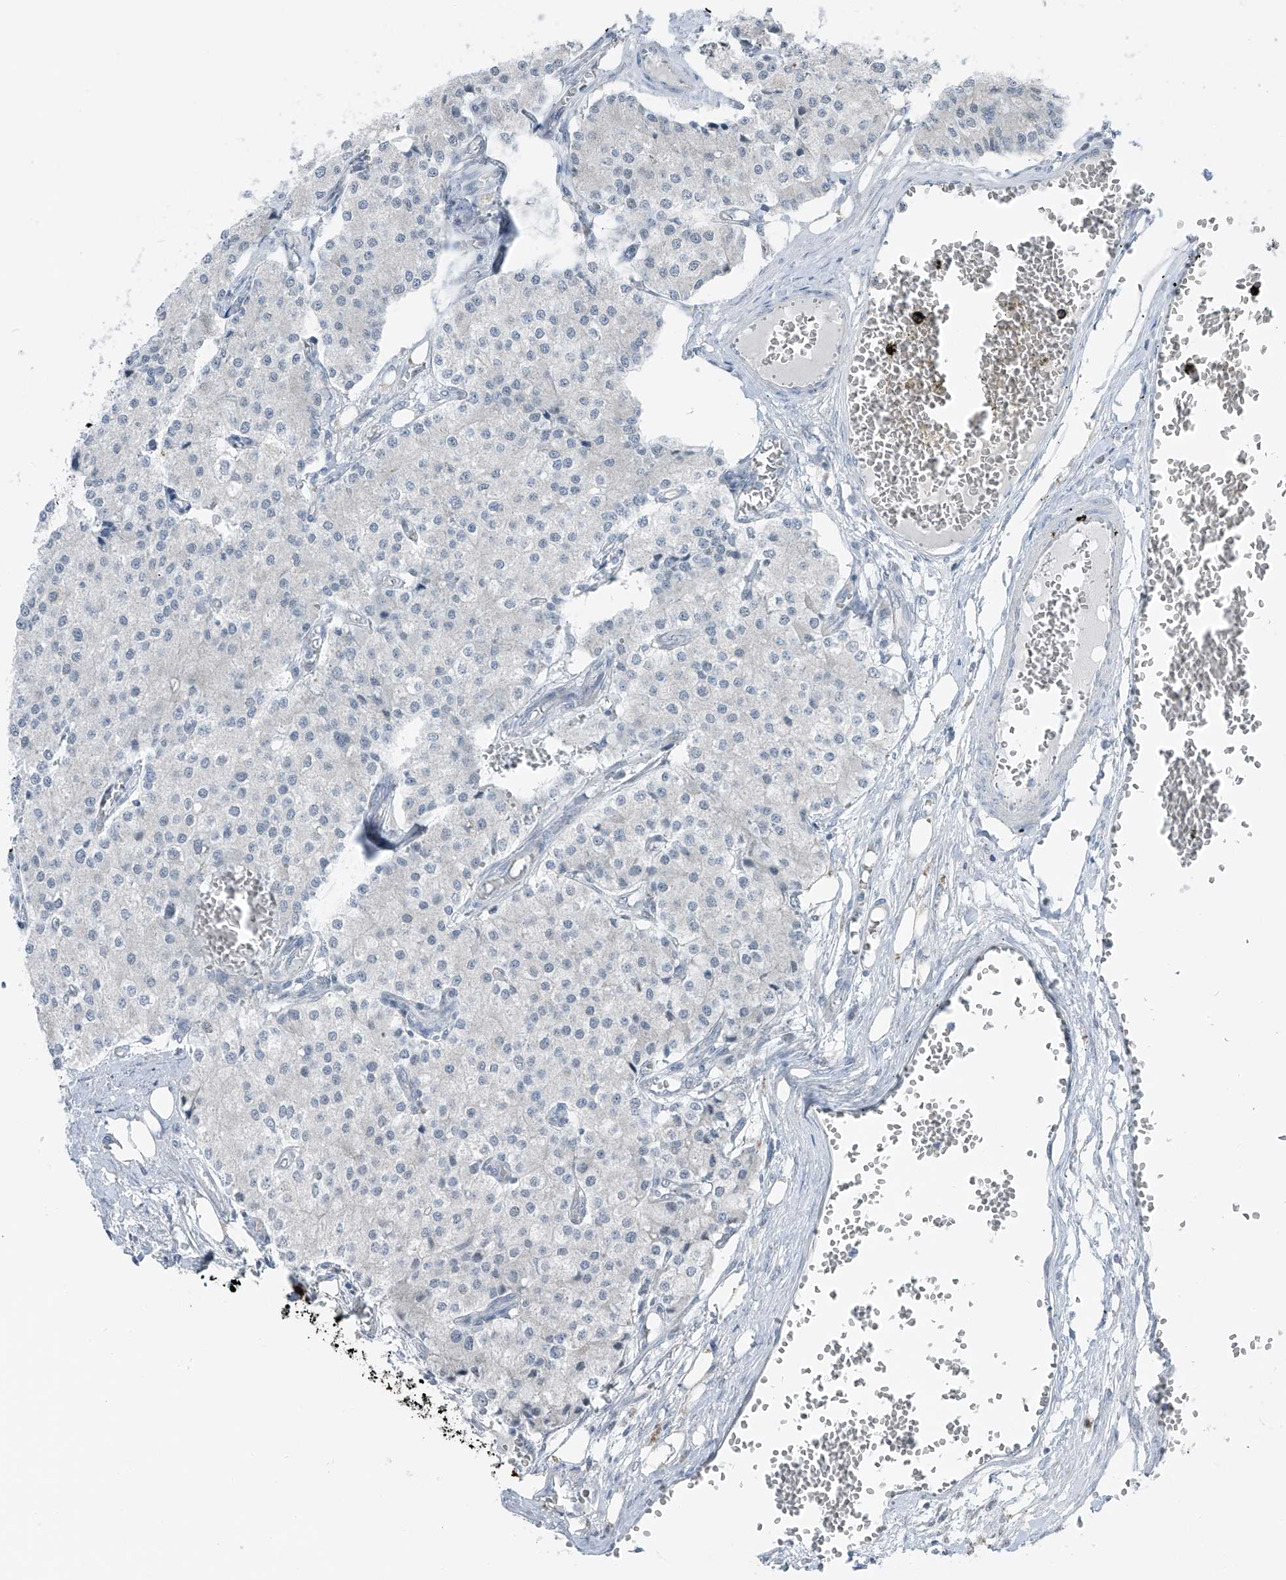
{"staining": {"intensity": "negative", "quantity": "none", "location": "none"}, "tissue": "carcinoid", "cell_type": "Tumor cells", "image_type": "cancer", "snomed": [{"axis": "morphology", "description": "Carcinoid, malignant, NOS"}, {"axis": "topography", "description": "Colon"}], "caption": "High magnification brightfield microscopy of malignant carcinoid stained with DAB (brown) and counterstained with hematoxylin (blue): tumor cells show no significant expression.", "gene": "DYRK1B", "patient": {"sex": "female", "age": 52}}